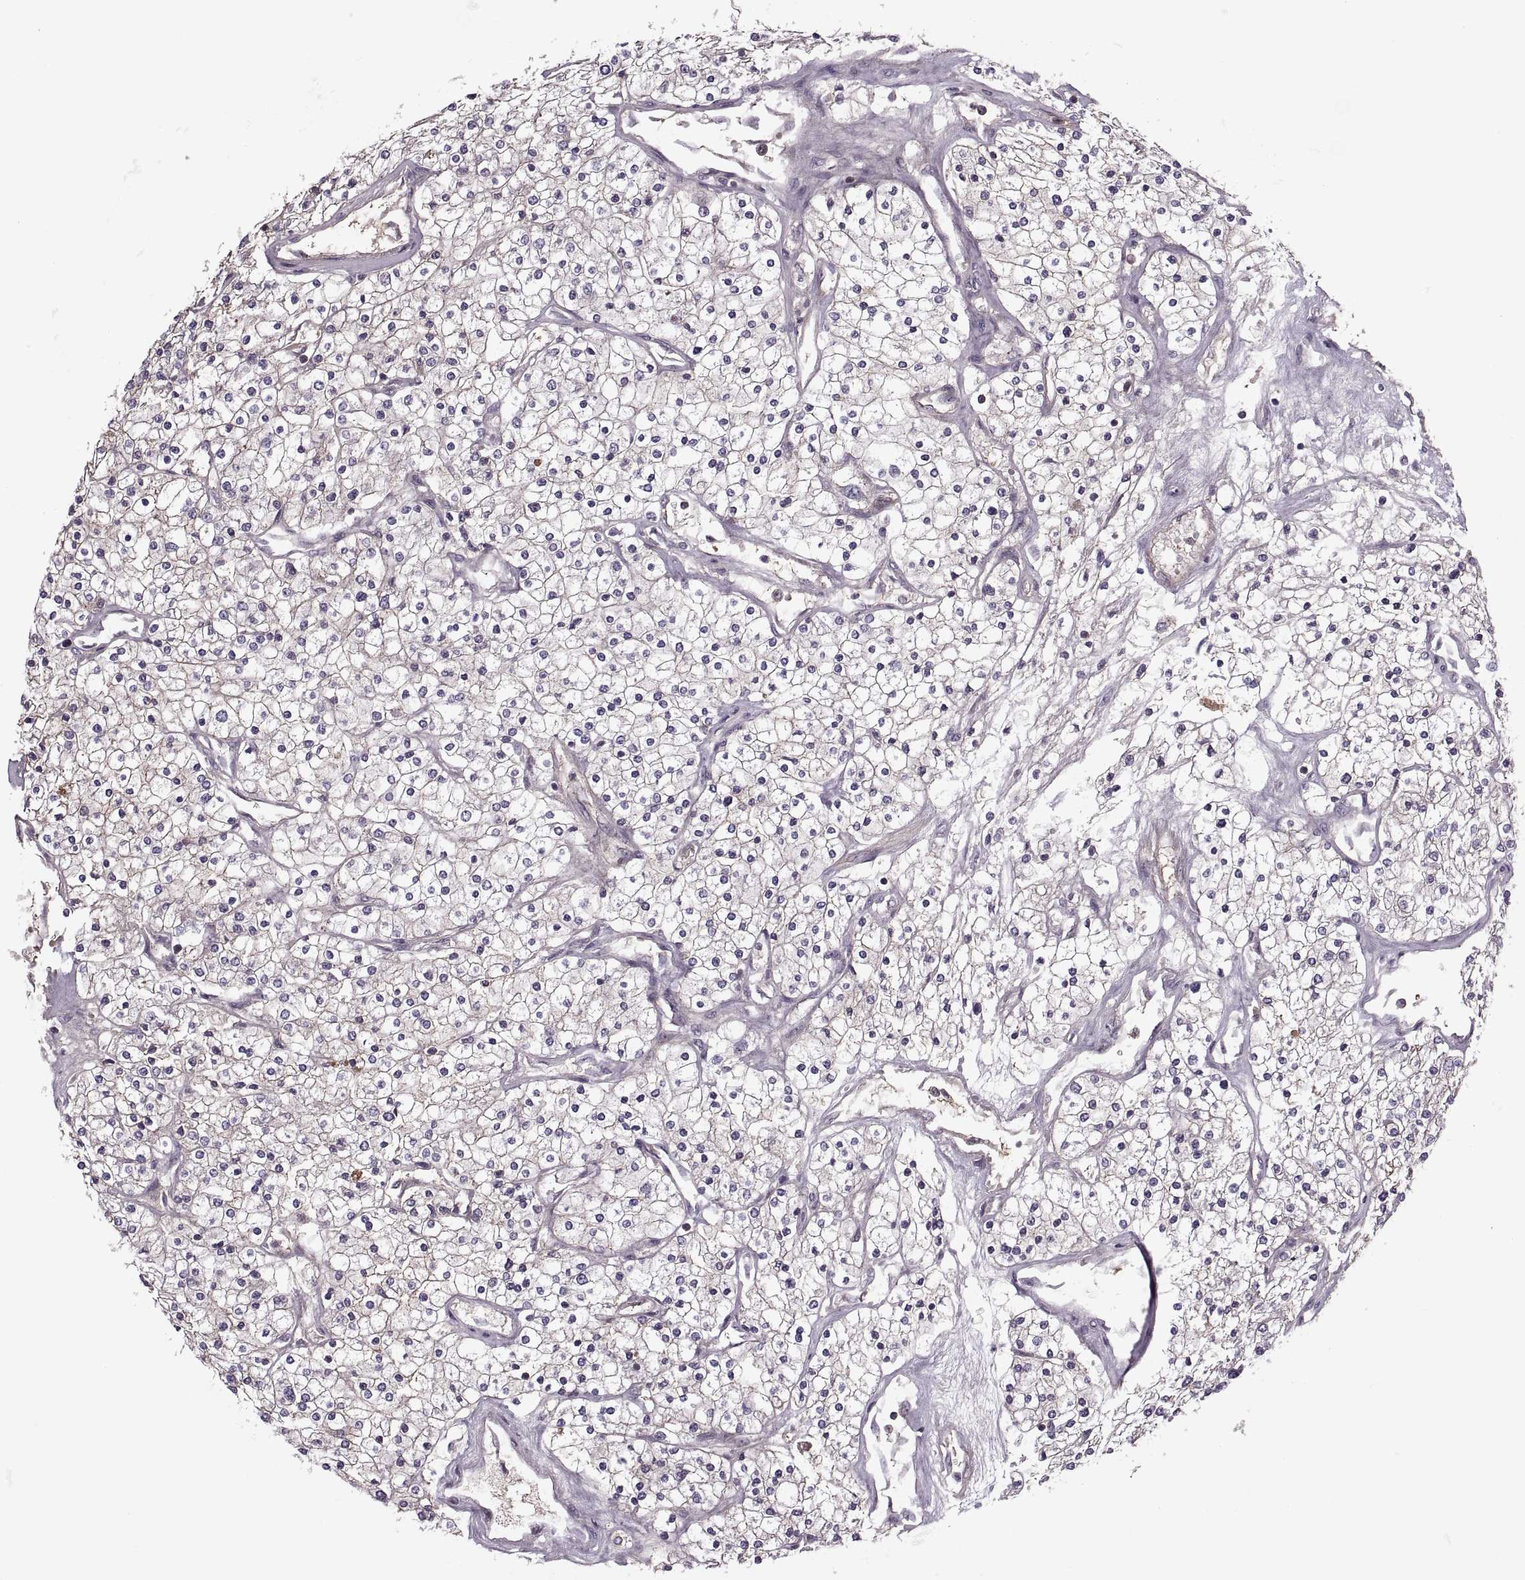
{"staining": {"intensity": "negative", "quantity": "none", "location": "none"}, "tissue": "renal cancer", "cell_type": "Tumor cells", "image_type": "cancer", "snomed": [{"axis": "morphology", "description": "Adenocarcinoma, NOS"}, {"axis": "topography", "description": "Kidney"}], "caption": "Immunohistochemistry micrograph of neoplastic tissue: human adenocarcinoma (renal) stained with DAB (3,3'-diaminobenzidine) displays no significant protein expression in tumor cells. Nuclei are stained in blue.", "gene": "SLC2A3", "patient": {"sex": "male", "age": 80}}